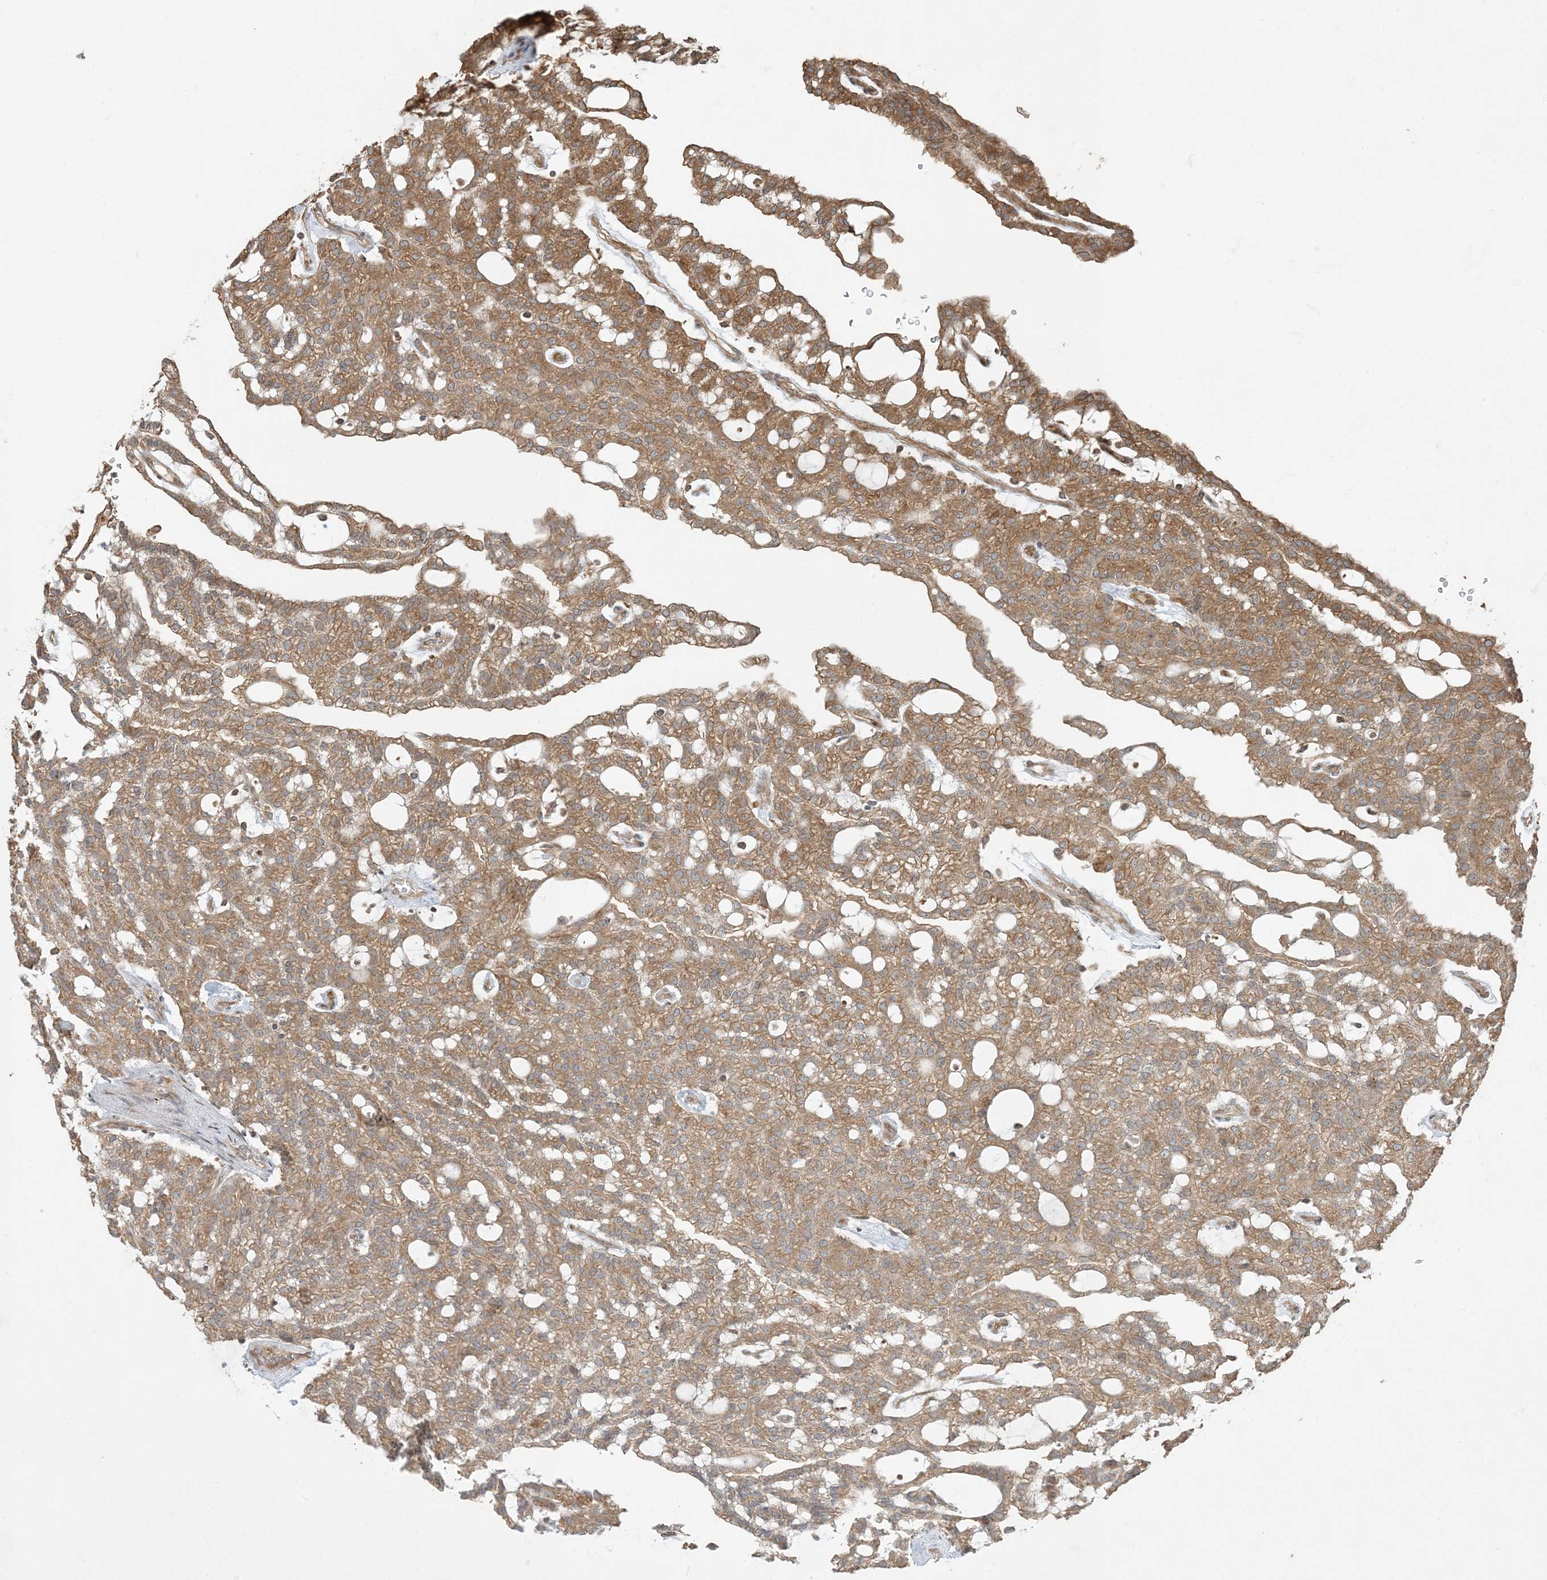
{"staining": {"intensity": "moderate", "quantity": ">75%", "location": "cytoplasmic/membranous"}, "tissue": "renal cancer", "cell_type": "Tumor cells", "image_type": "cancer", "snomed": [{"axis": "morphology", "description": "Adenocarcinoma, NOS"}, {"axis": "topography", "description": "Kidney"}], "caption": "Immunohistochemistry (IHC) photomicrograph of neoplastic tissue: human renal cancer stained using immunohistochemistry shows medium levels of moderate protein expression localized specifically in the cytoplasmic/membranous of tumor cells, appearing as a cytoplasmic/membranous brown color.", "gene": "COMMD8", "patient": {"sex": "male", "age": 63}}